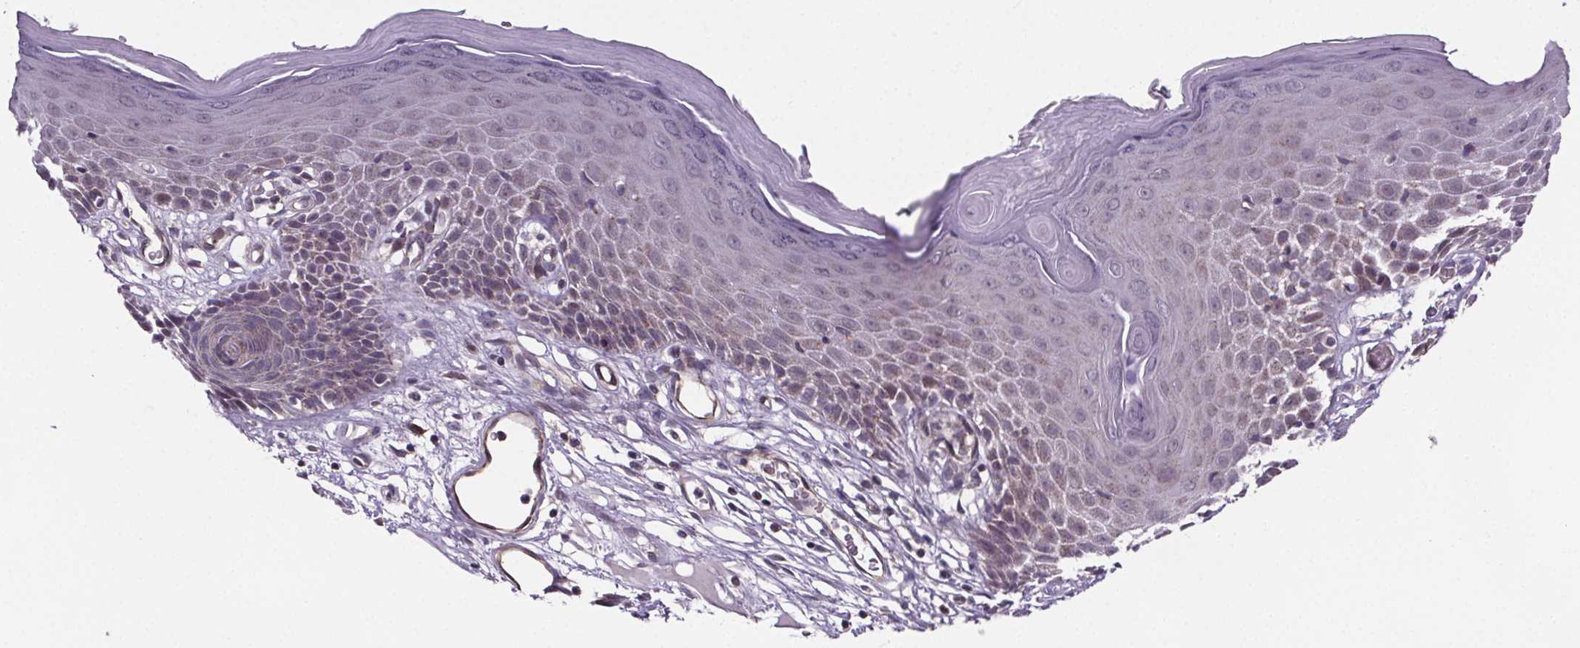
{"staining": {"intensity": "negative", "quantity": "none", "location": "none"}, "tissue": "skin", "cell_type": "Epidermal cells", "image_type": "normal", "snomed": [{"axis": "morphology", "description": "Normal tissue, NOS"}, {"axis": "topography", "description": "Vulva"}], "caption": "Photomicrograph shows no protein positivity in epidermal cells of unremarkable skin.", "gene": "TTC12", "patient": {"sex": "female", "age": 68}}